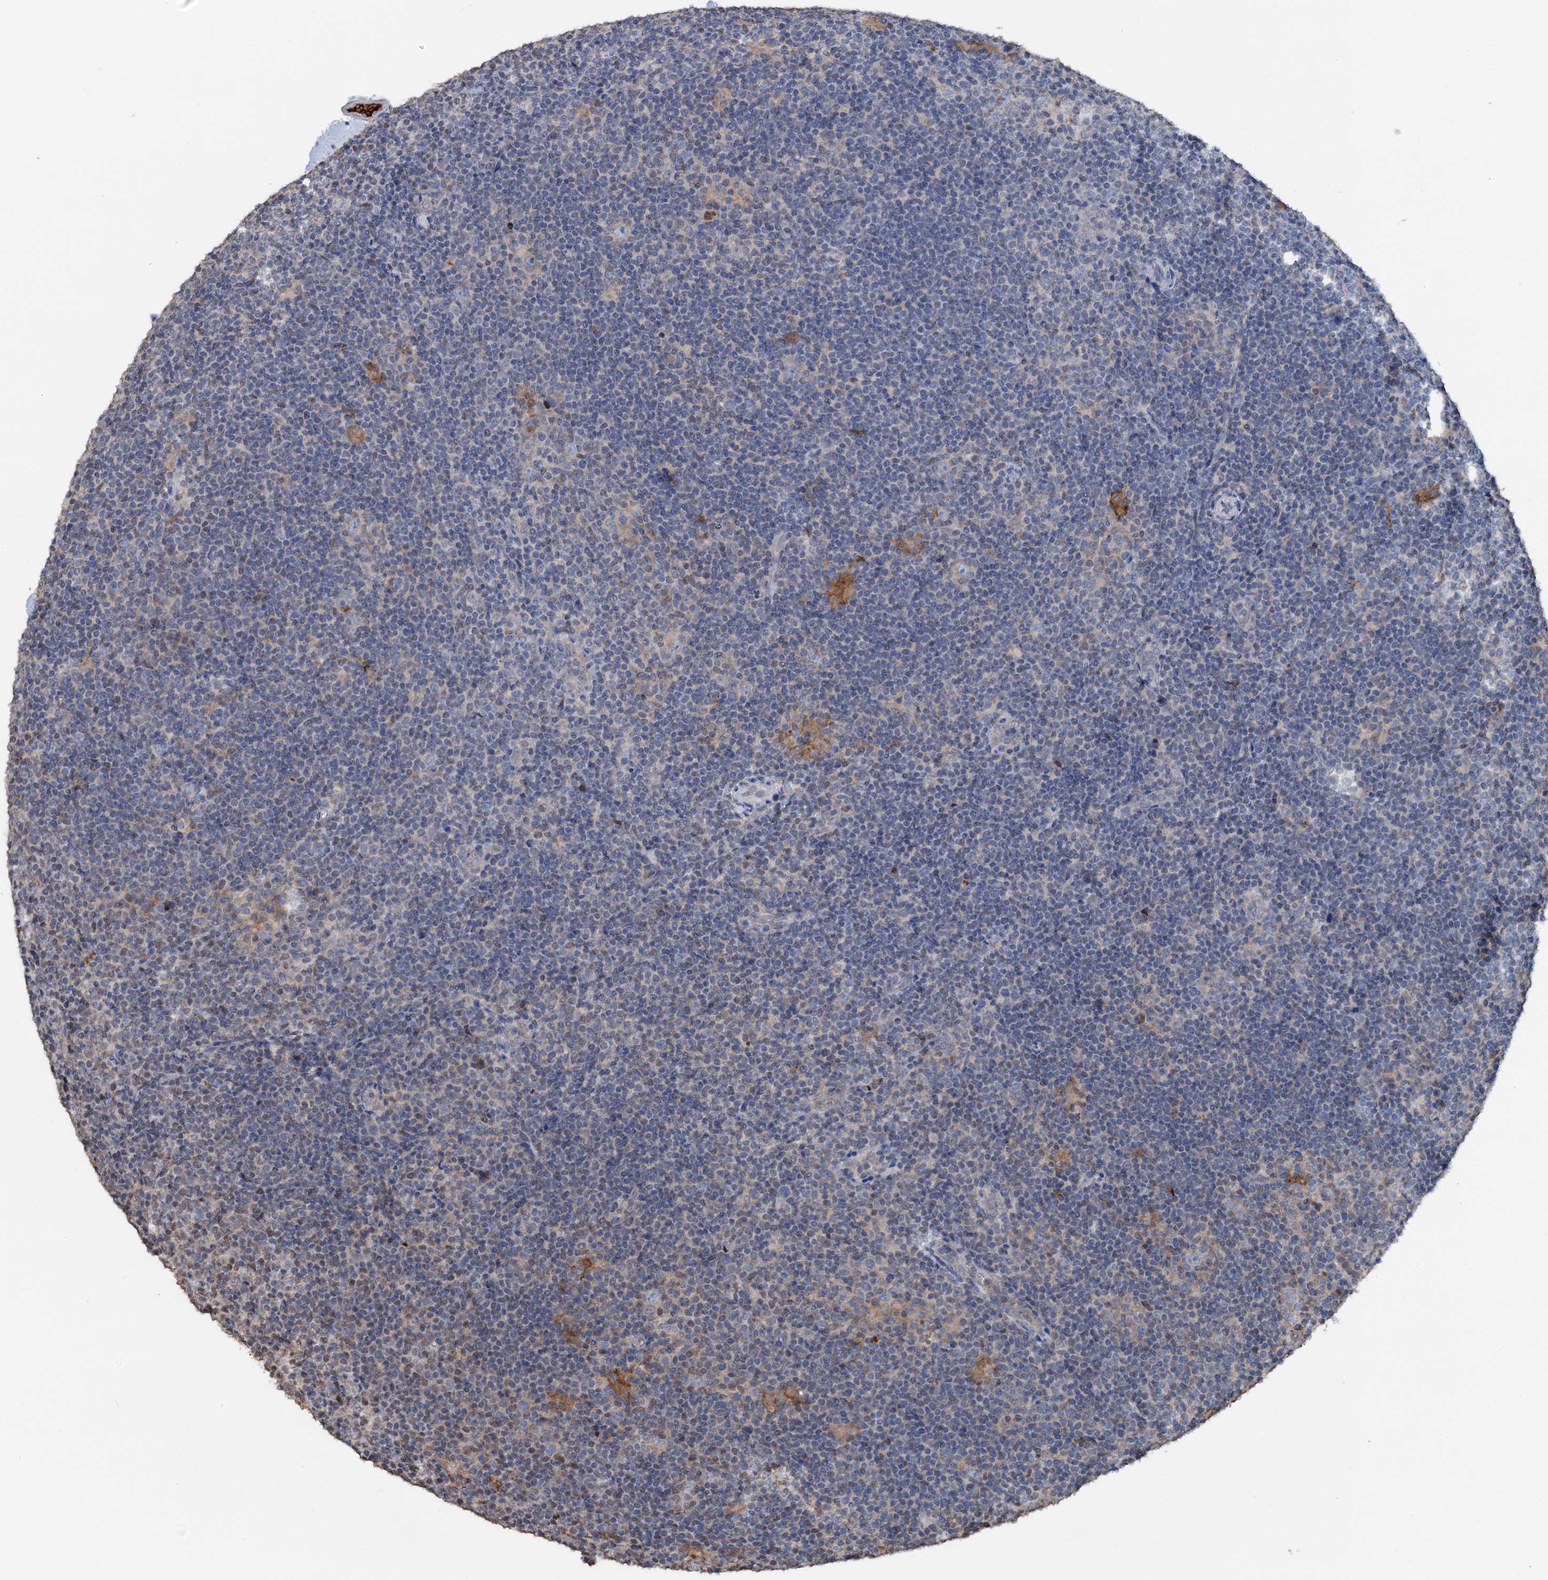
{"staining": {"intensity": "negative", "quantity": "none", "location": "none"}, "tissue": "lymphoma", "cell_type": "Tumor cells", "image_type": "cancer", "snomed": [{"axis": "morphology", "description": "Hodgkin's disease, NOS"}, {"axis": "topography", "description": "Lymph node"}], "caption": "Histopathology image shows no protein expression in tumor cells of Hodgkin's disease tissue. The staining was performed using DAB (3,3'-diaminobenzidine) to visualize the protein expression in brown, while the nuclei were stained in blue with hematoxylin (Magnification: 20x).", "gene": "ARL13A", "patient": {"sex": "female", "age": 57}}